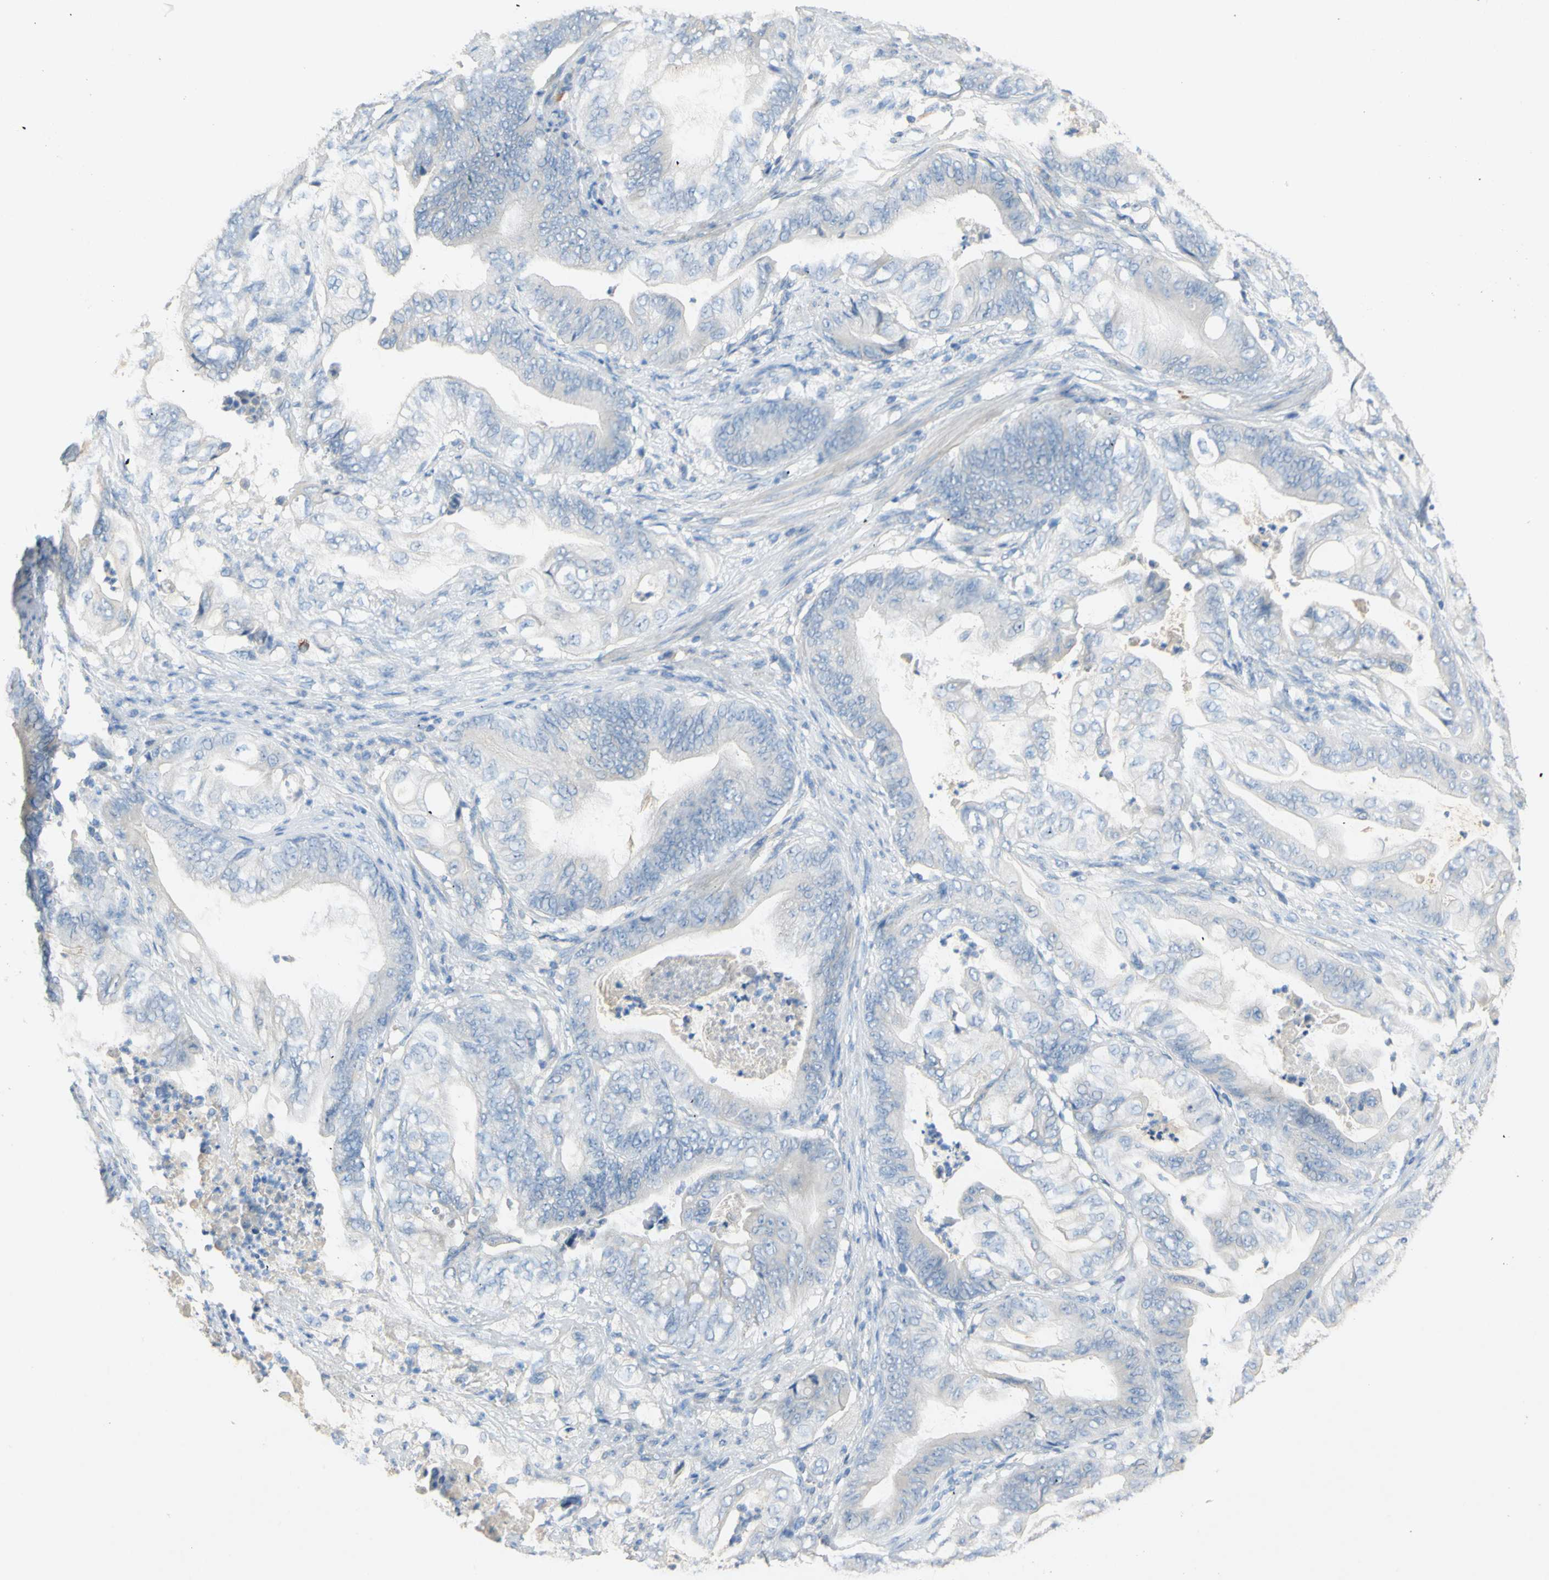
{"staining": {"intensity": "negative", "quantity": "none", "location": "none"}, "tissue": "stomach cancer", "cell_type": "Tumor cells", "image_type": "cancer", "snomed": [{"axis": "morphology", "description": "Adenocarcinoma, NOS"}, {"axis": "topography", "description": "Stomach"}], "caption": "IHC of human stomach cancer (adenocarcinoma) demonstrates no positivity in tumor cells. (Brightfield microscopy of DAB immunohistochemistry (IHC) at high magnification).", "gene": "PACSIN1", "patient": {"sex": "female", "age": 73}}